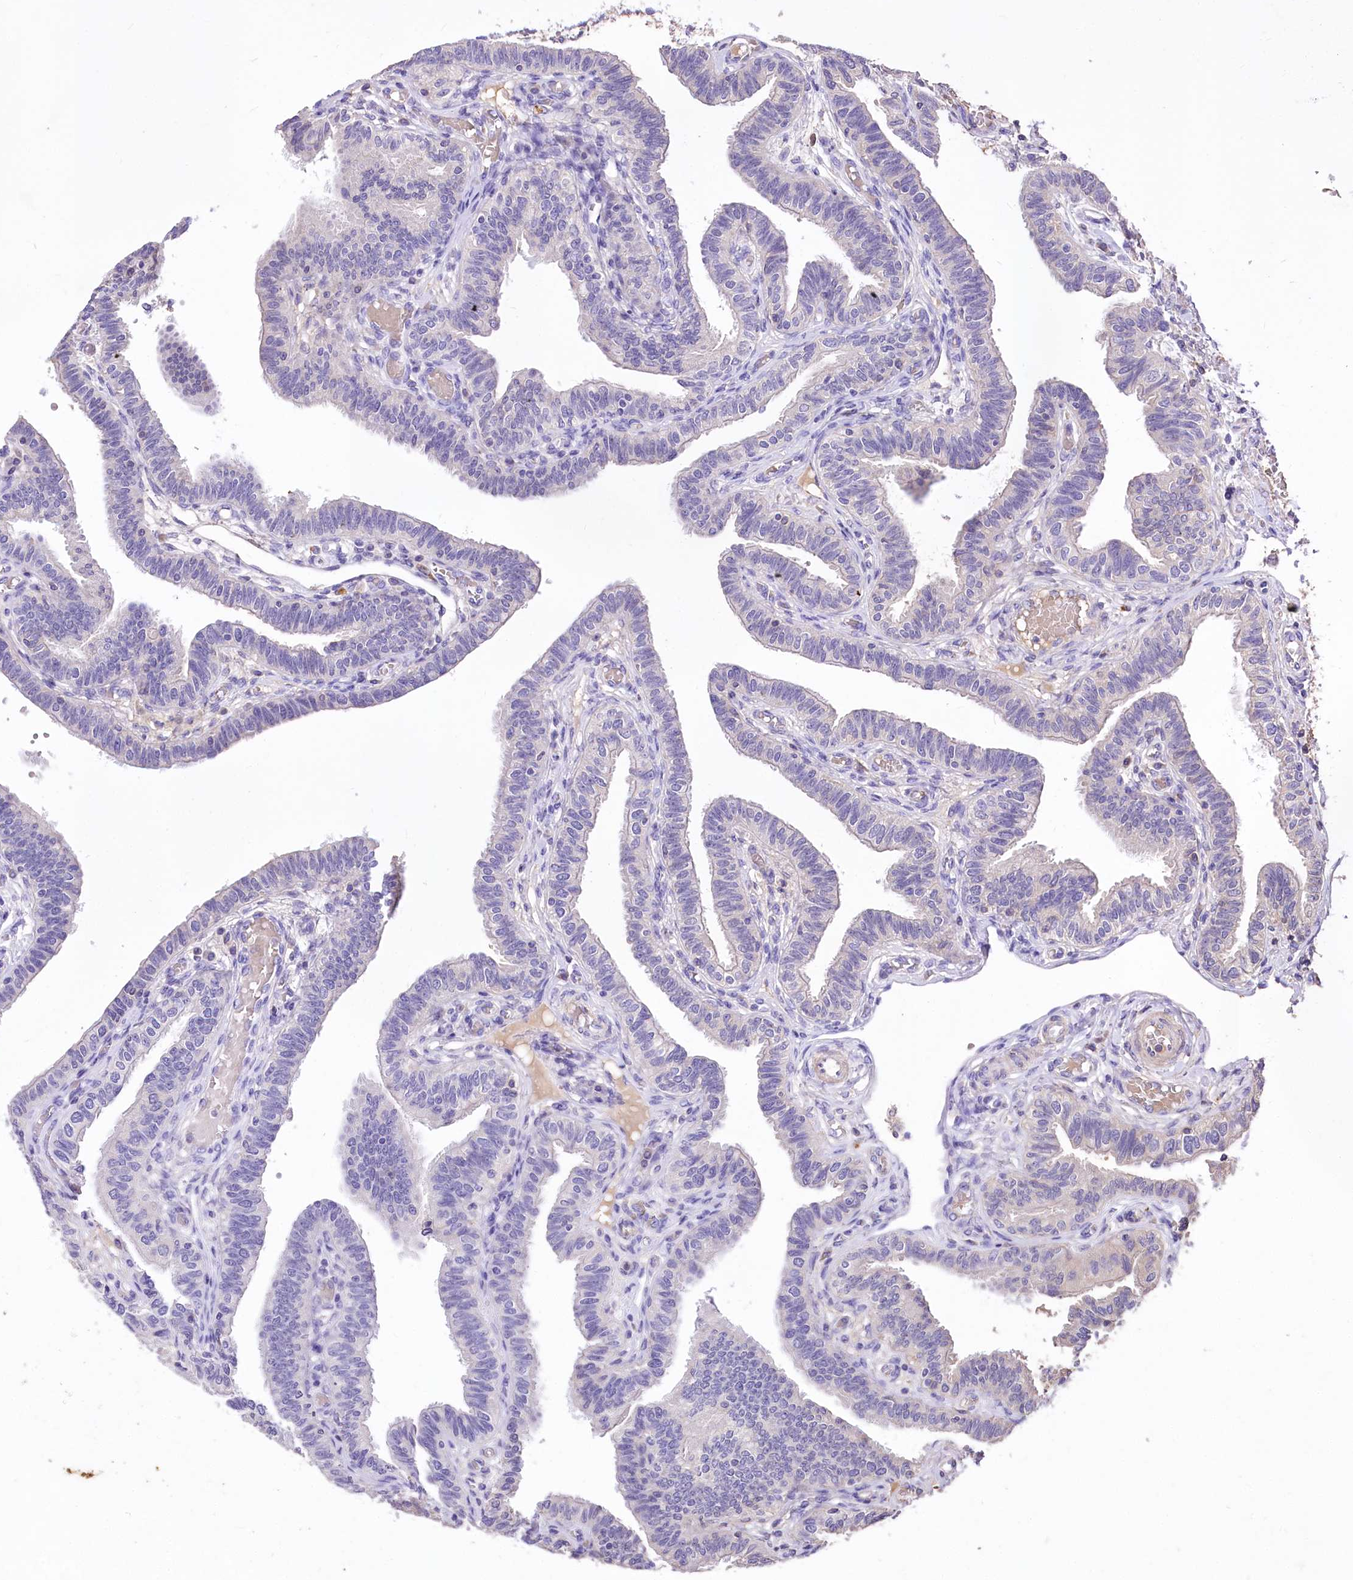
{"staining": {"intensity": "negative", "quantity": "none", "location": "none"}, "tissue": "fallopian tube", "cell_type": "Glandular cells", "image_type": "normal", "snomed": [{"axis": "morphology", "description": "Normal tissue, NOS"}, {"axis": "topography", "description": "Fallopian tube"}], "caption": "An immunohistochemistry photomicrograph of normal fallopian tube is shown. There is no staining in glandular cells of fallopian tube. Brightfield microscopy of immunohistochemistry stained with DAB (3,3'-diaminobenzidine) (brown) and hematoxylin (blue), captured at high magnification.", "gene": "PCYOX1L", "patient": {"sex": "female", "age": 39}}